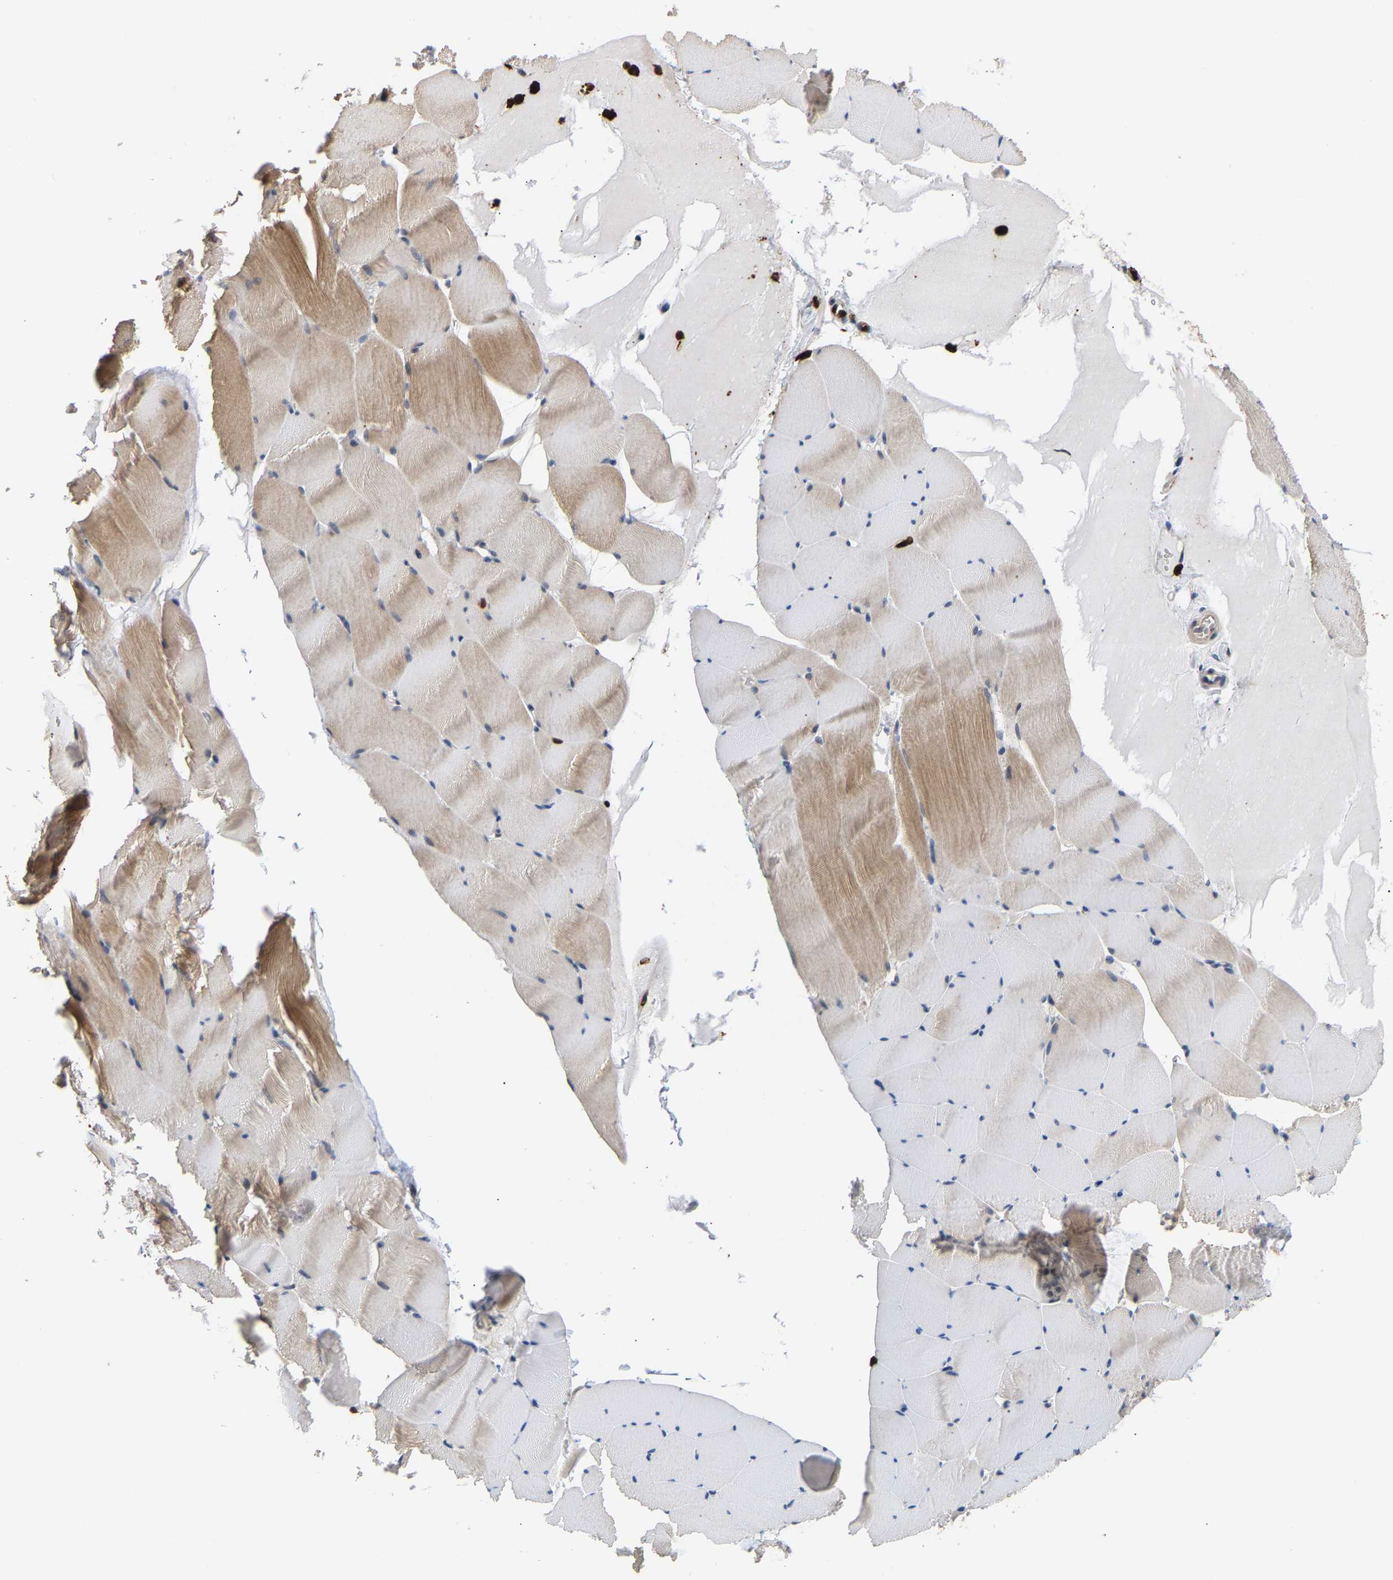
{"staining": {"intensity": "moderate", "quantity": "25%-75%", "location": "cytoplasmic/membranous"}, "tissue": "skeletal muscle", "cell_type": "Myocytes", "image_type": "normal", "snomed": [{"axis": "morphology", "description": "Normal tissue, NOS"}, {"axis": "topography", "description": "Skeletal muscle"}], "caption": "The immunohistochemical stain labels moderate cytoplasmic/membranous expression in myocytes of unremarkable skeletal muscle. (DAB IHC, brown staining for protein, blue staining for nuclei).", "gene": "TDRD7", "patient": {"sex": "male", "age": 62}}